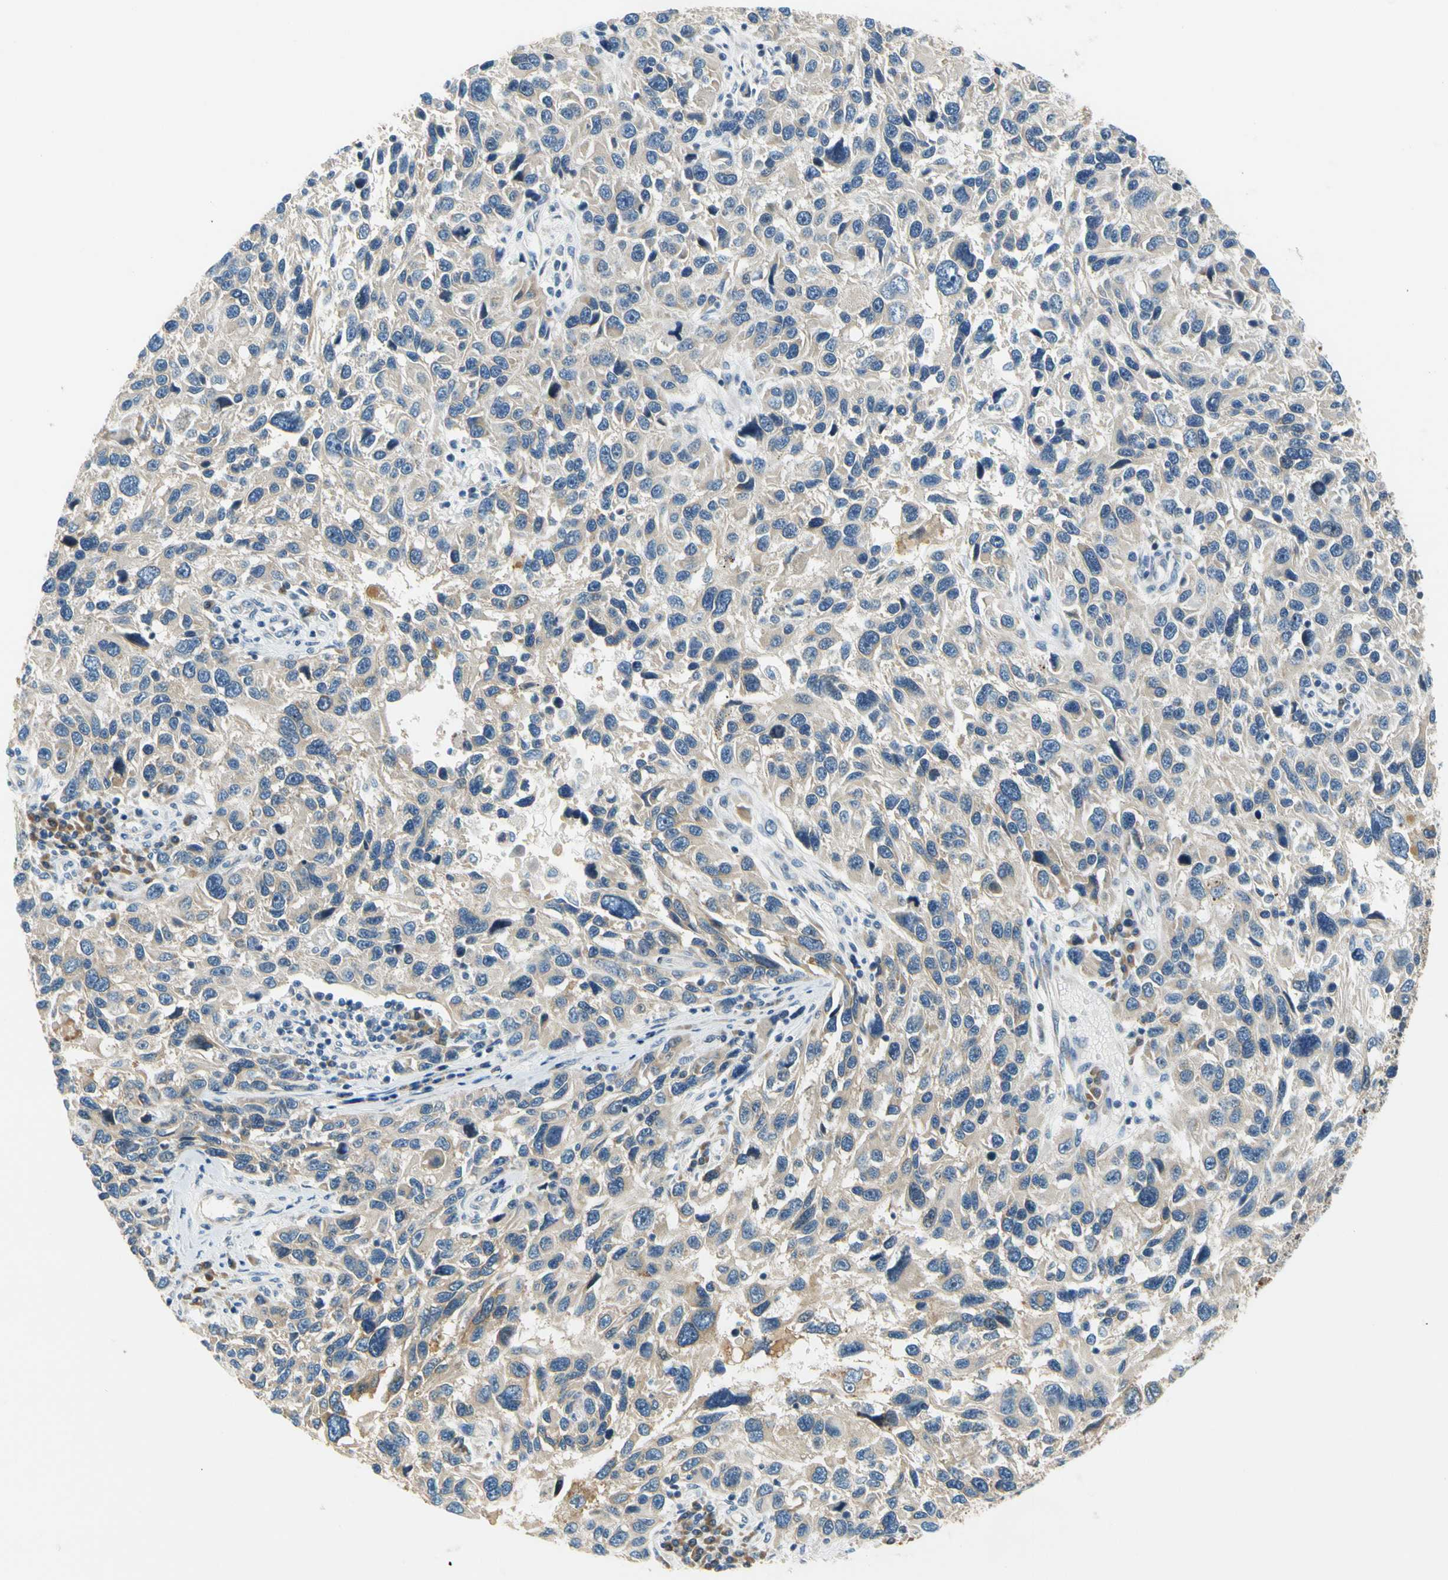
{"staining": {"intensity": "weak", "quantity": ">75%", "location": "cytoplasmic/membranous"}, "tissue": "melanoma", "cell_type": "Tumor cells", "image_type": "cancer", "snomed": [{"axis": "morphology", "description": "Malignant melanoma, NOS"}, {"axis": "topography", "description": "Skin"}], "caption": "A low amount of weak cytoplasmic/membranous staining is present in about >75% of tumor cells in melanoma tissue. (Brightfield microscopy of DAB IHC at high magnification).", "gene": "LRRC47", "patient": {"sex": "male", "age": 53}}